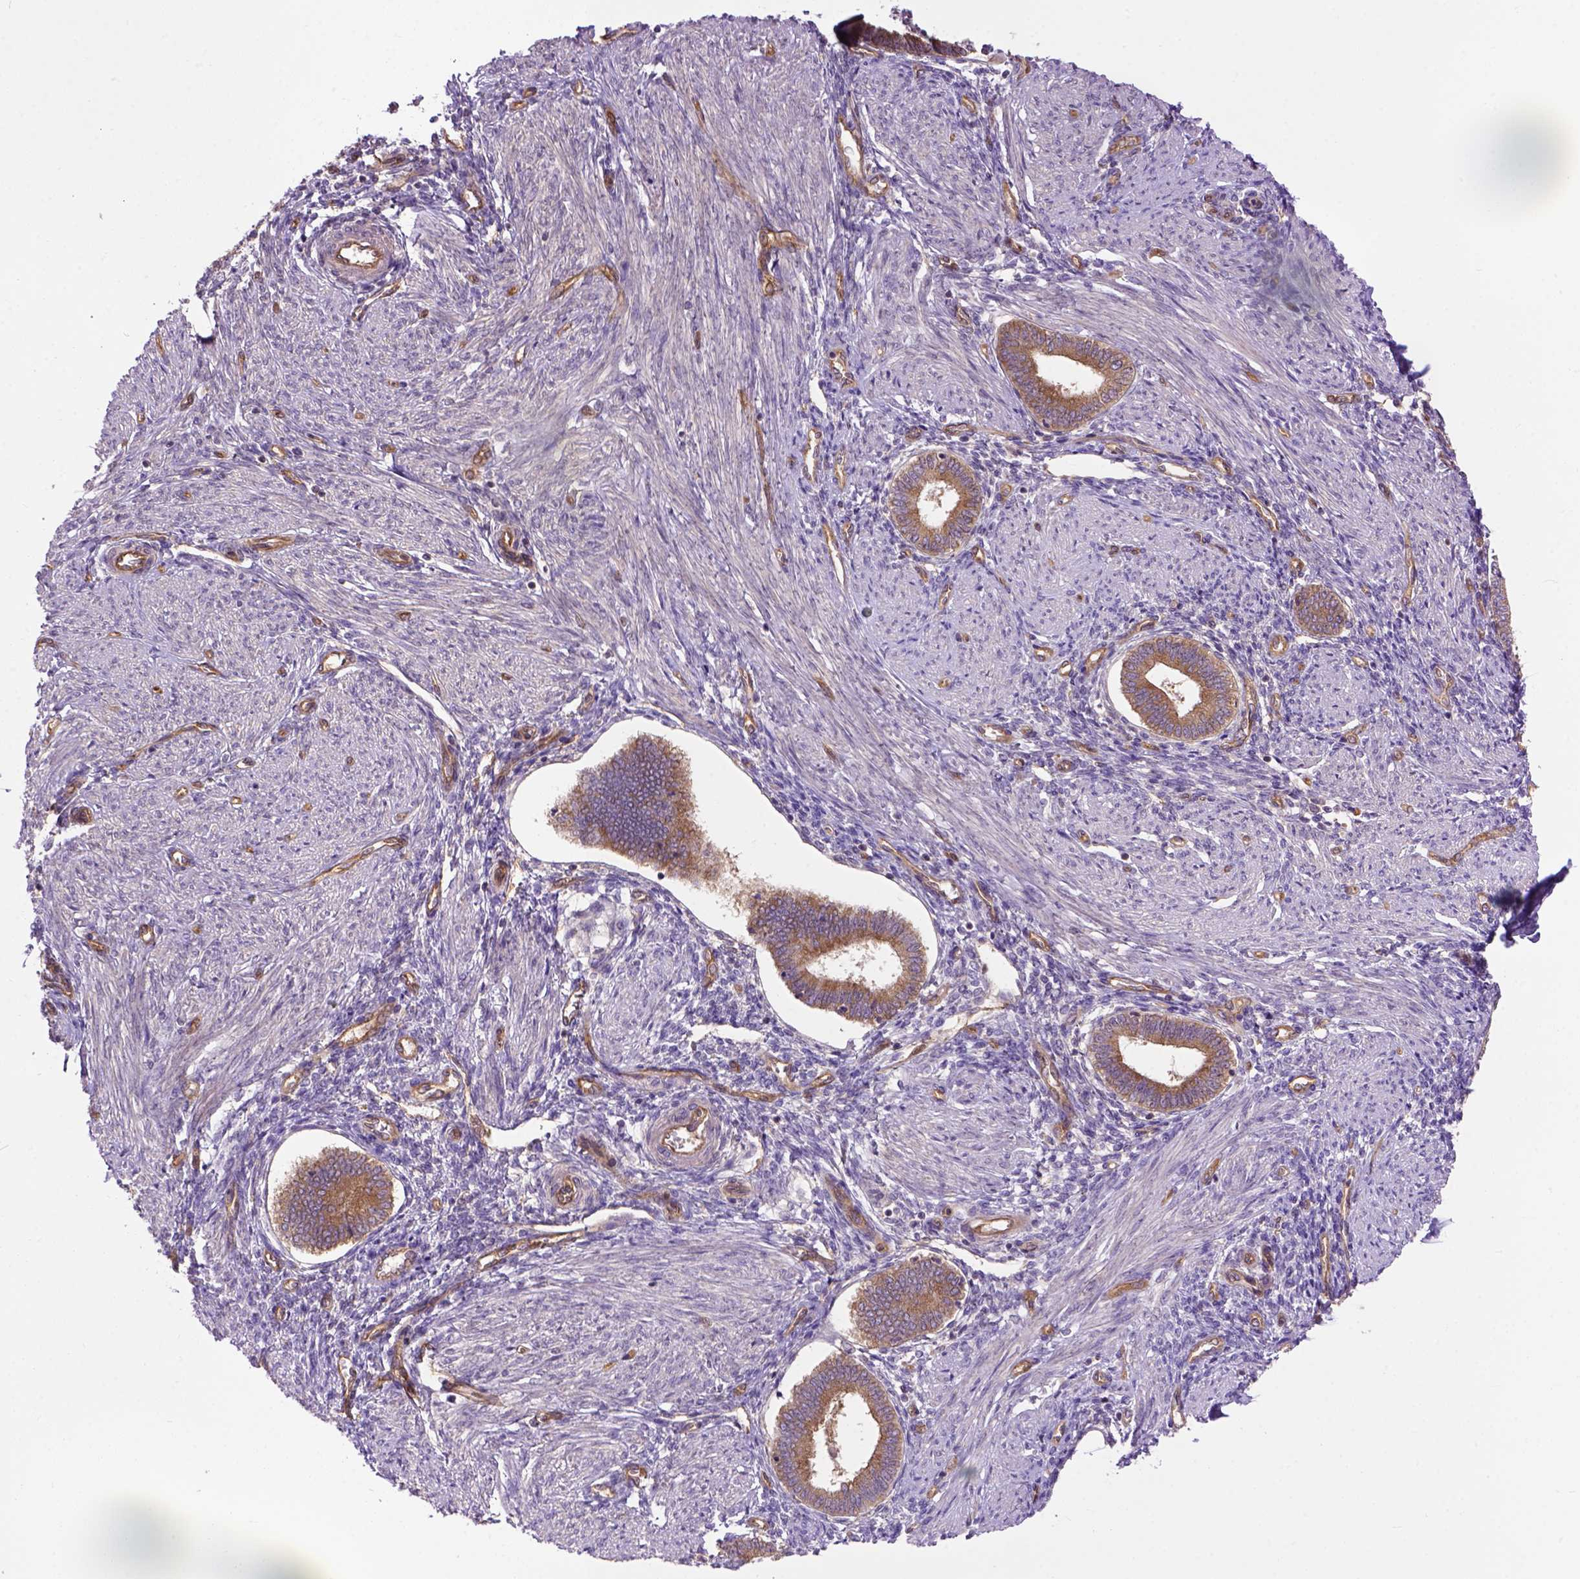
{"staining": {"intensity": "negative", "quantity": "none", "location": "none"}, "tissue": "endometrium", "cell_type": "Cells in endometrial stroma", "image_type": "normal", "snomed": [{"axis": "morphology", "description": "Normal tissue, NOS"}, {"axis": "topography", "description": "Endometrium"}], "caption": "An immunohistochemistry image of benign endometrium is shown. There is no staining in cells in endometrial stroma of endometrium.", "gene": "CASKIN2", "patient": {"sex": "female", "age": 42}}